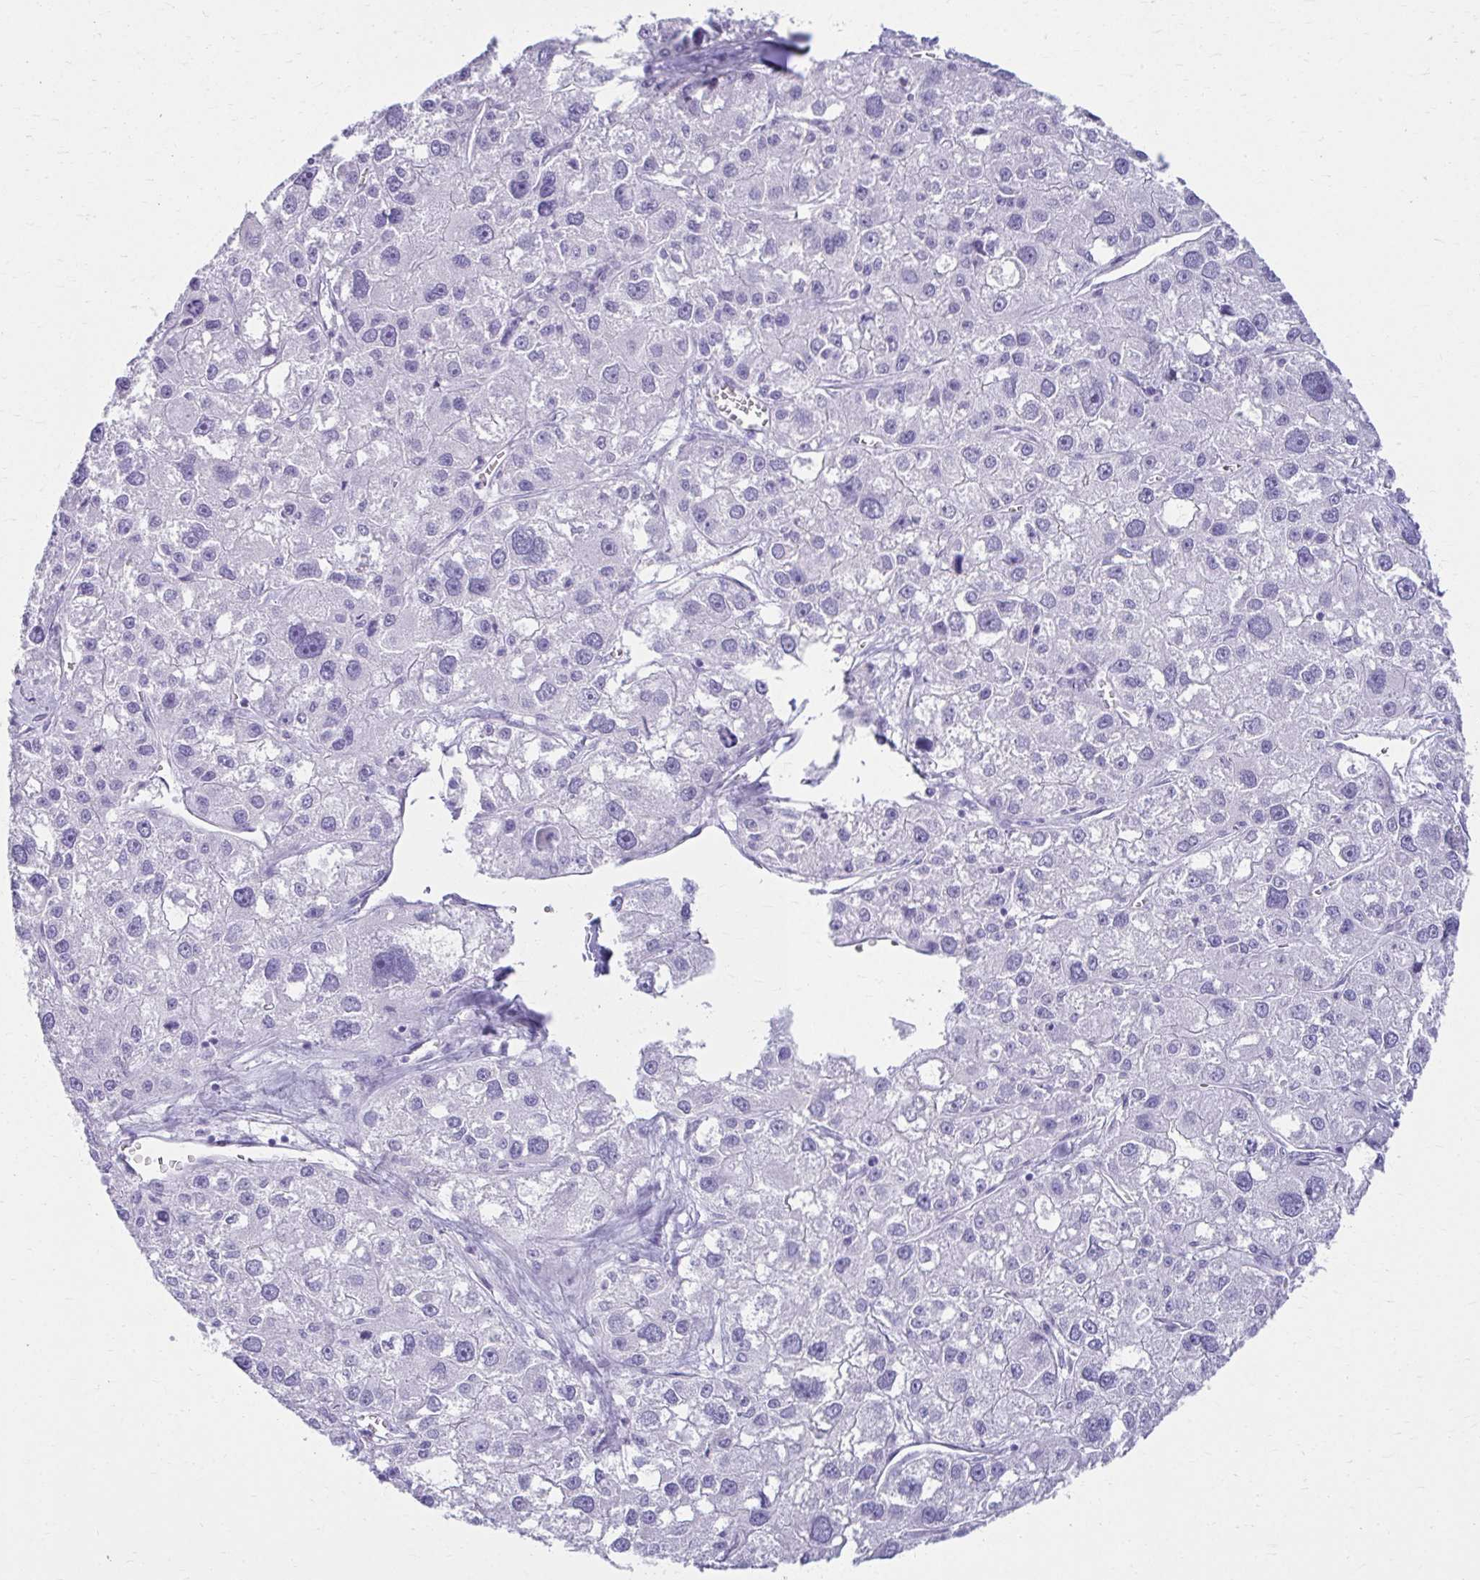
{"staining": {"intensity": "negative", "quantity": "none", "location": "none"}, "tissue": "liver cancer", "cell_type": "Tumor cells", "image_type": "cancer", "snomed": [{"axis": "morphology", "description": "Carcinoma, Hepatocellular, NOS"}, {"axis": "topography", "description": "Liver"}], "caption": "There is no significant expression in tumor cells of liver cancer.", "gene": "ATP4B", "patient": {"sex": "male", "age": 73}}